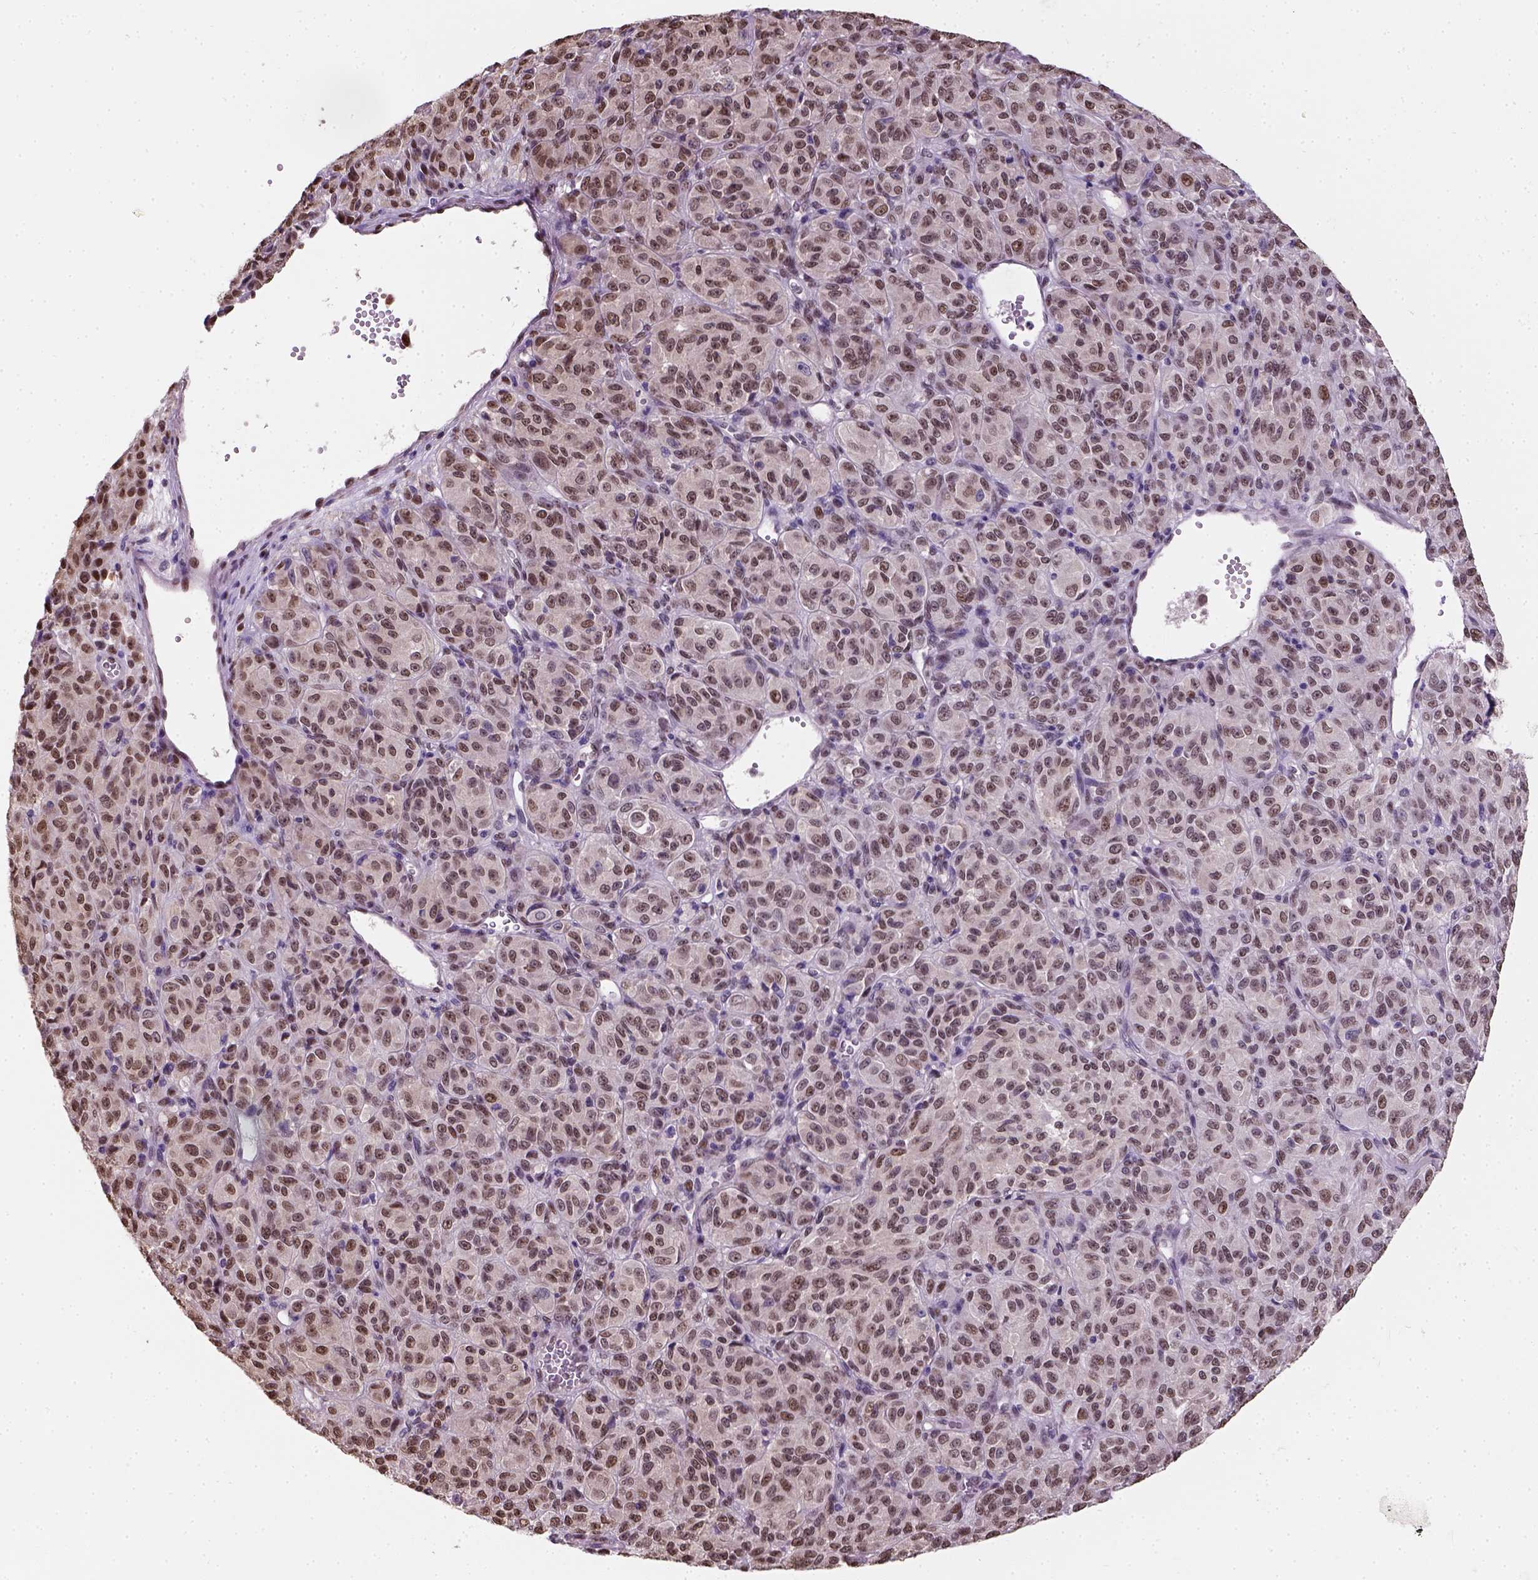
{"staining": {"intensity": "moderate", "quantity": "25%-75%", "location": "nuclear"}, "tissue": "melanoma", "cell_type": "Tumor cells", "image_type": "cancer", "snomed": [{"axis": "morphology", "description": "Malignant melanoma, Metastatic site"}, {"axis": "topography", "description": "Brain"}], "caption": "Immunohistochemistry histopathology image of neoplastic tissue: melanoma stained using immunohistochemistry reveals medium levels of moderate protein expression localized specifically in the nuclear of tumor cells, appearing as a nuclear brown color.", "gene": "C1orf112", "patient": {"sex": "female", "age": 56}}